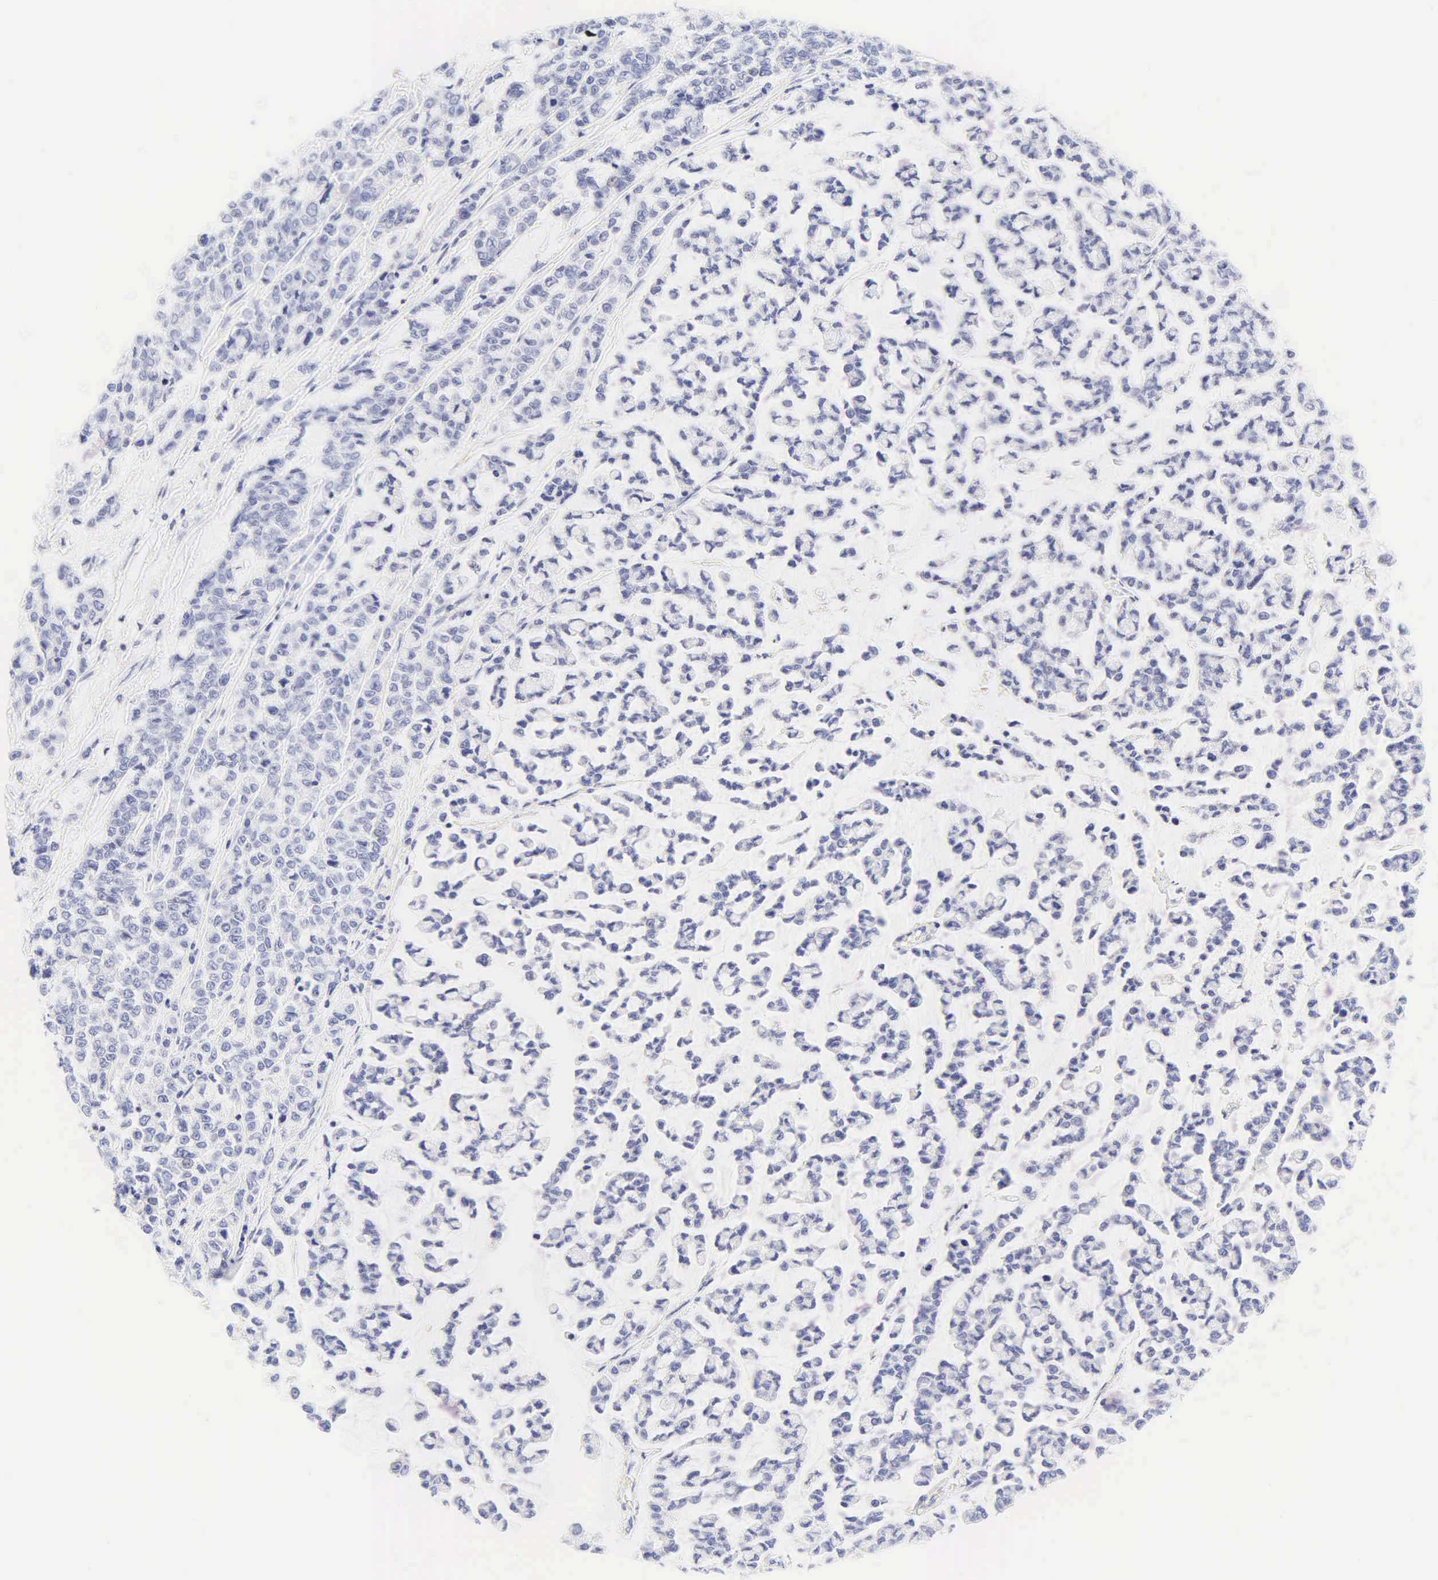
{"staining": {"intensity": "negative", "quantity": "none", "location": "none"}, "tissue": "liver cancer", "cell_type": "Tumor cells", "image_type": "cancer", "snomed": [{"axis": "morphology", "description": "Carcinoma, metastatic, NOS"}, {"axis": "topography", "description": "Liver"}], "caption": "IHC micrograph of liver metastatic carcinoma stained for a protein (brown), which exhibits no expression in tumor cells. Brightfield microscopy of immunohistochemistry stained with DAB (3,3'-diaminobenzidine) (brown) and hematoxylin (blue), captured at high magnification.", "gene": "DES", "patient": {"sex": "female", "age": 58}}